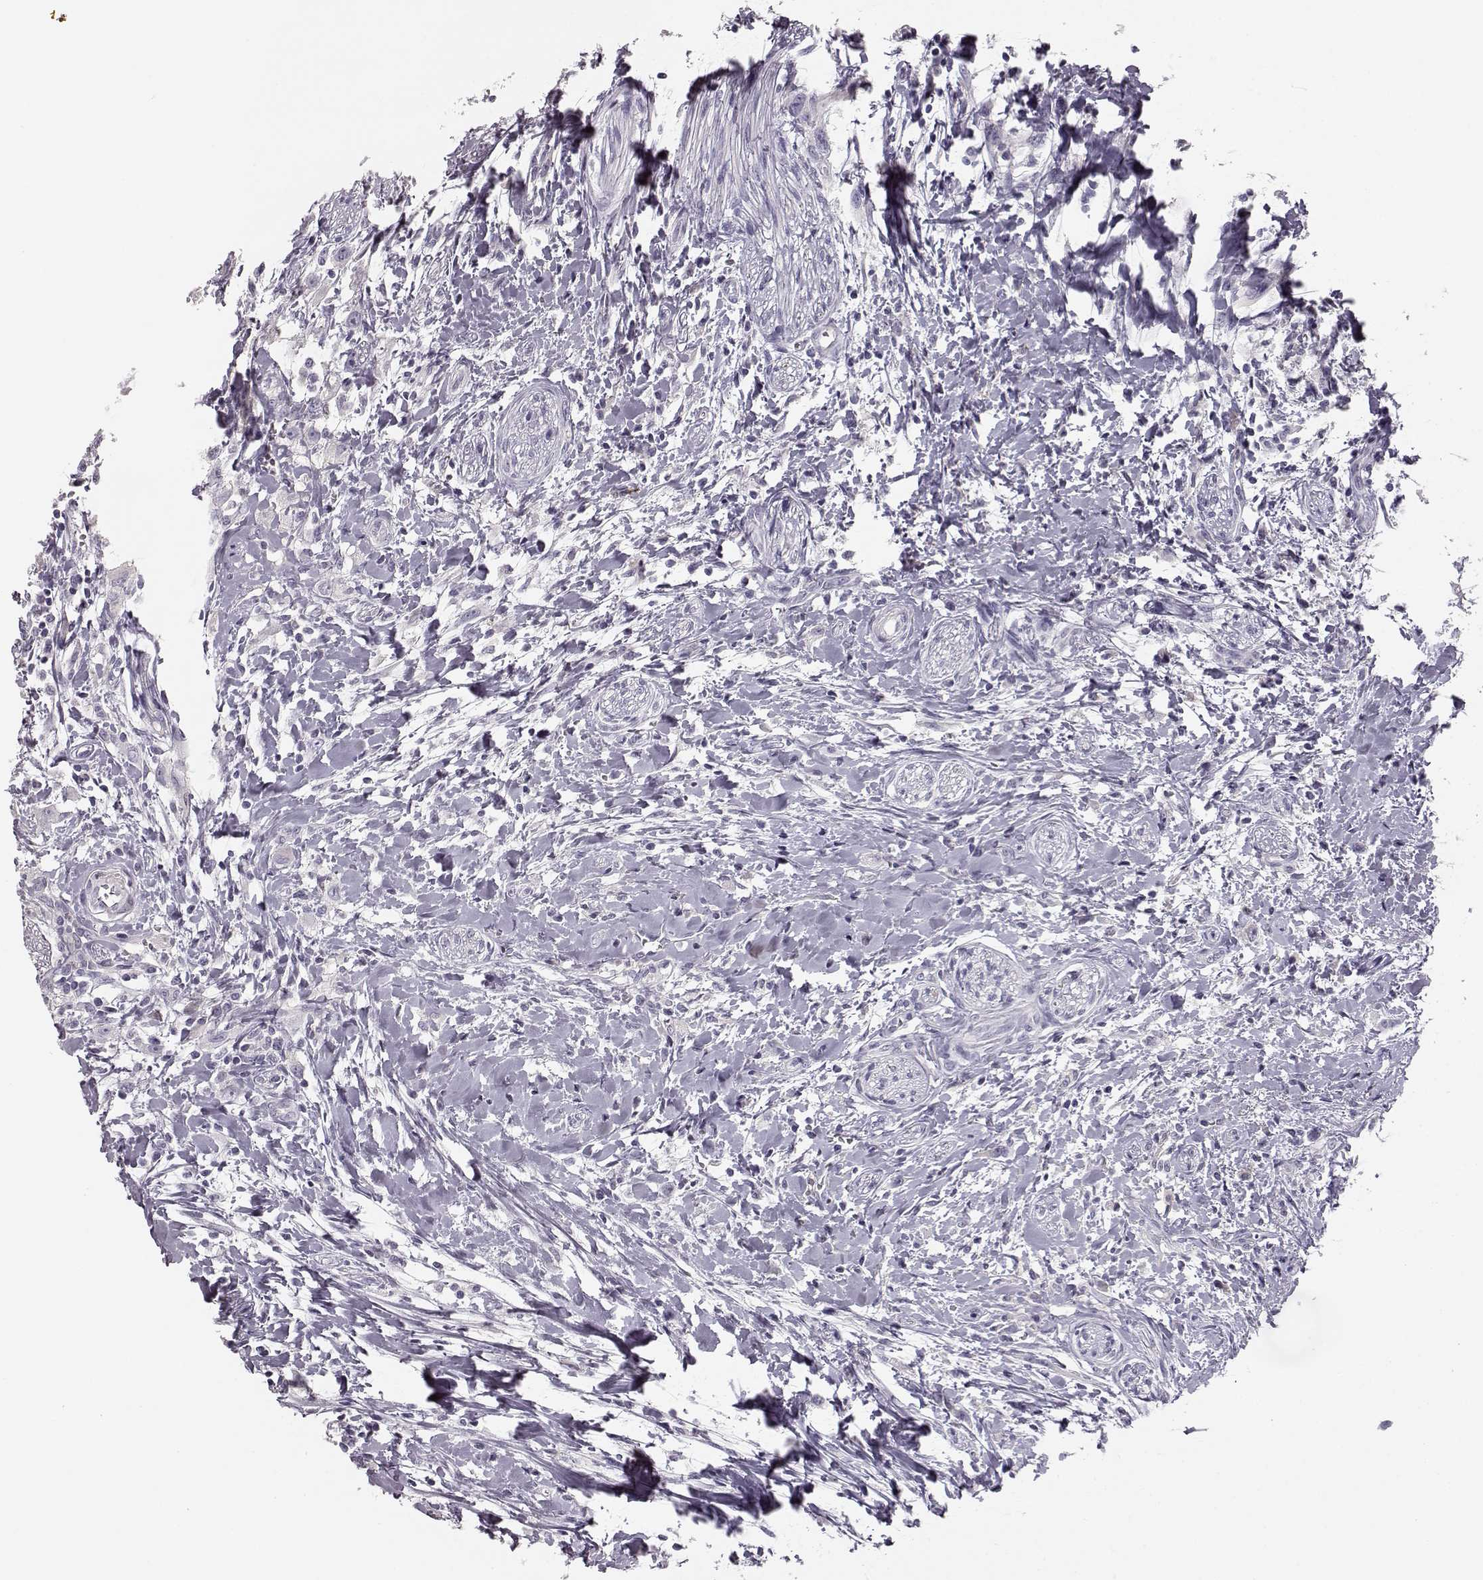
{"staining": {"intensity": "negative", "quantity": "none", "location": "none"}, "tissue": "head and neck cancer", "cell_type": "Tumor cells", "image_type": "cancer", "snomed": [{"axis": "morphology", "description": "Squamous cell carcinoma, NOS"}, {"axis": "morphology", "description": "Squamous cell carcinoma, metastatic, NOS"}, {"axis": "topography", "description": "Oral tissue"}, {"axis": "topography", "description": "Head-Neck"}], "caption": "Immunohistochemical staining of head and neck cancer shows no significant expression in tumor cells. (Brightfield microscopy of DAB immunohistochemistry (IHC) at high magnification).", "gene": "KIAA0319", "patient": {"sex": "female", "age": 85}}